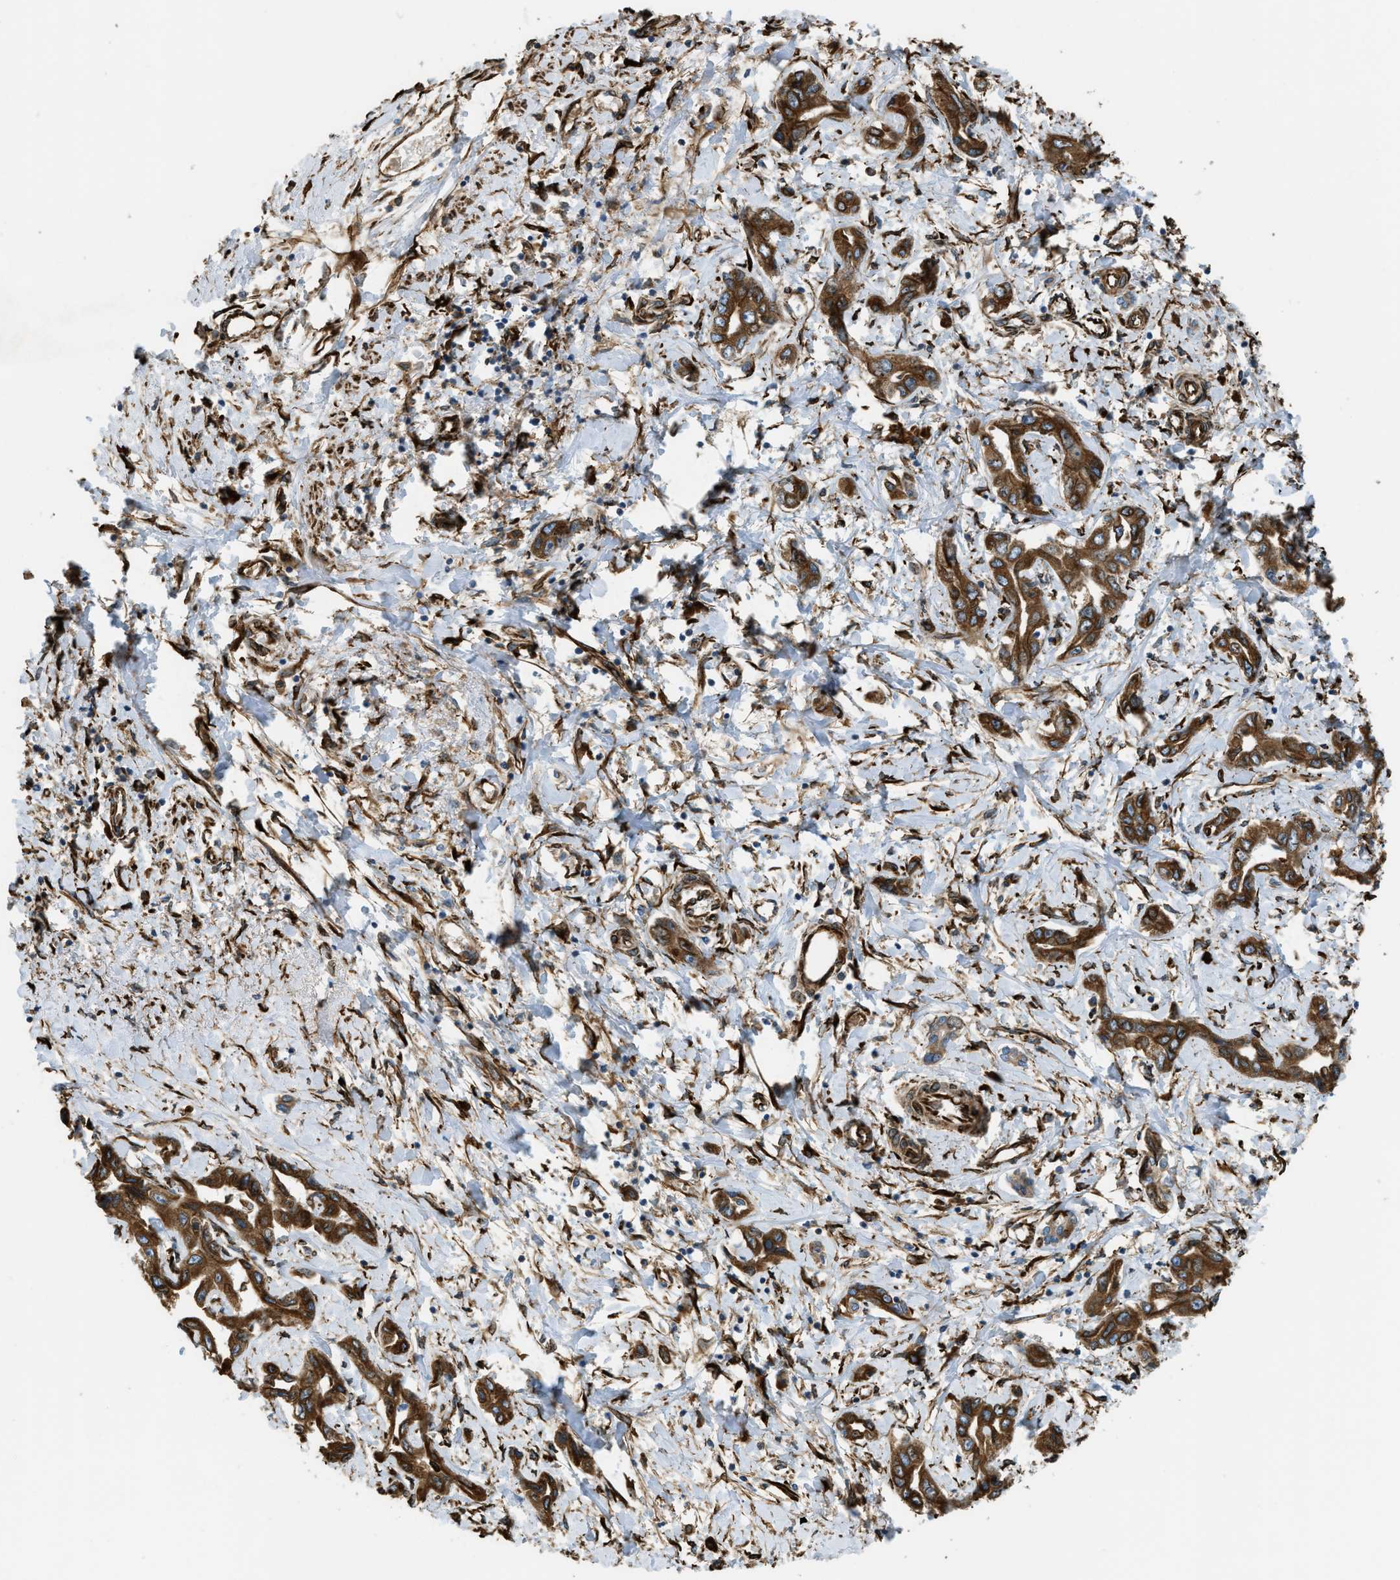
{"staining": {"intensity": "strong", "quantity": ">75%", "location": "cytoplasmic/membranous"}, "tissue": "liver cancer", "cell_type": "Tumor cells", "image_type": "cancer", "snomed": [{"axis": "morphology", "description": "Cholangiocarcinoma"}, {"axis": "topography", "description": "Liver"}], "caption": "A photomicrograph showing strong cytoplasmic/membranous expression in approximately >75% of tumor cells in cholangiocarcinoma (liver), as visualized by brown immunohistochemical staining.", "gene": "BEX3", "patient": {"sex": "male", "age": 59}}